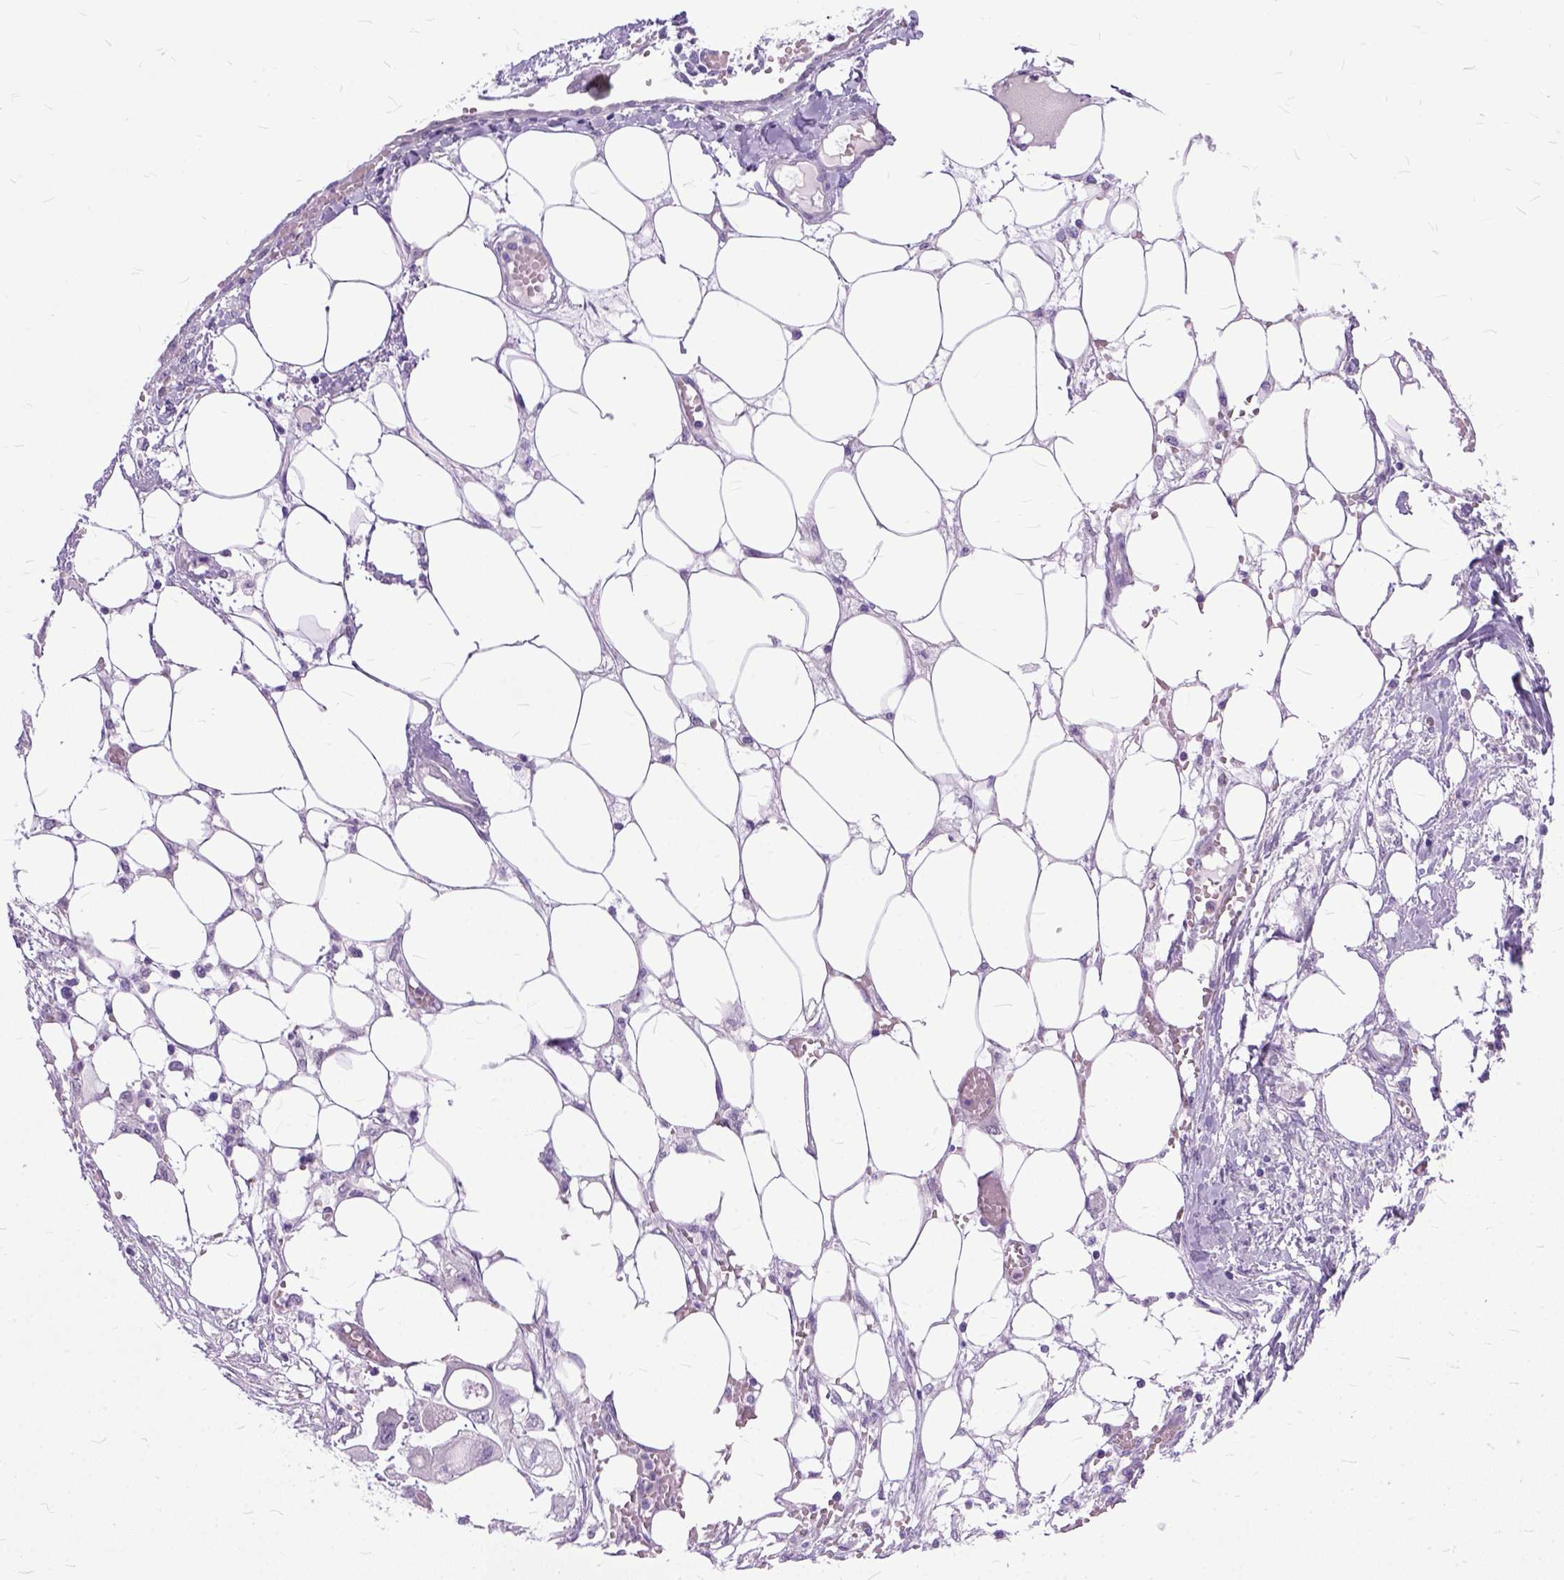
{"staining": {"intensity": "negative", "quantity": "none", "location": "none"}, "tissue": "endometrial cancer", "cell_type": "Tumor cells", "image_type": "cancer", "snomed": [{"axis": "morphology", "description": "Adenocarcinoma, NOS"}, {"axis": "morphology", "description": "Adenocarcinoma, metastatic, NOS"}, {"axis": "topography", "description": "Adipose tissue"}, {"axis": "topography", "description": "Endometrium"}], "caption": "This micrograph is of endometrial cancer stained with immunohistochemistry to label a protein in brown with the nuclei are counter-stained blue. There is no expression in tumor cells. (Stains: DAB (3,3'-diaminobenzidine) immunohistochemistry with hematoxylin counter stain, Microscopy: brightfield microscopy at high magnification).", "gene": "TCEAL7", "patient": {"sex": "female", "age": 67}}